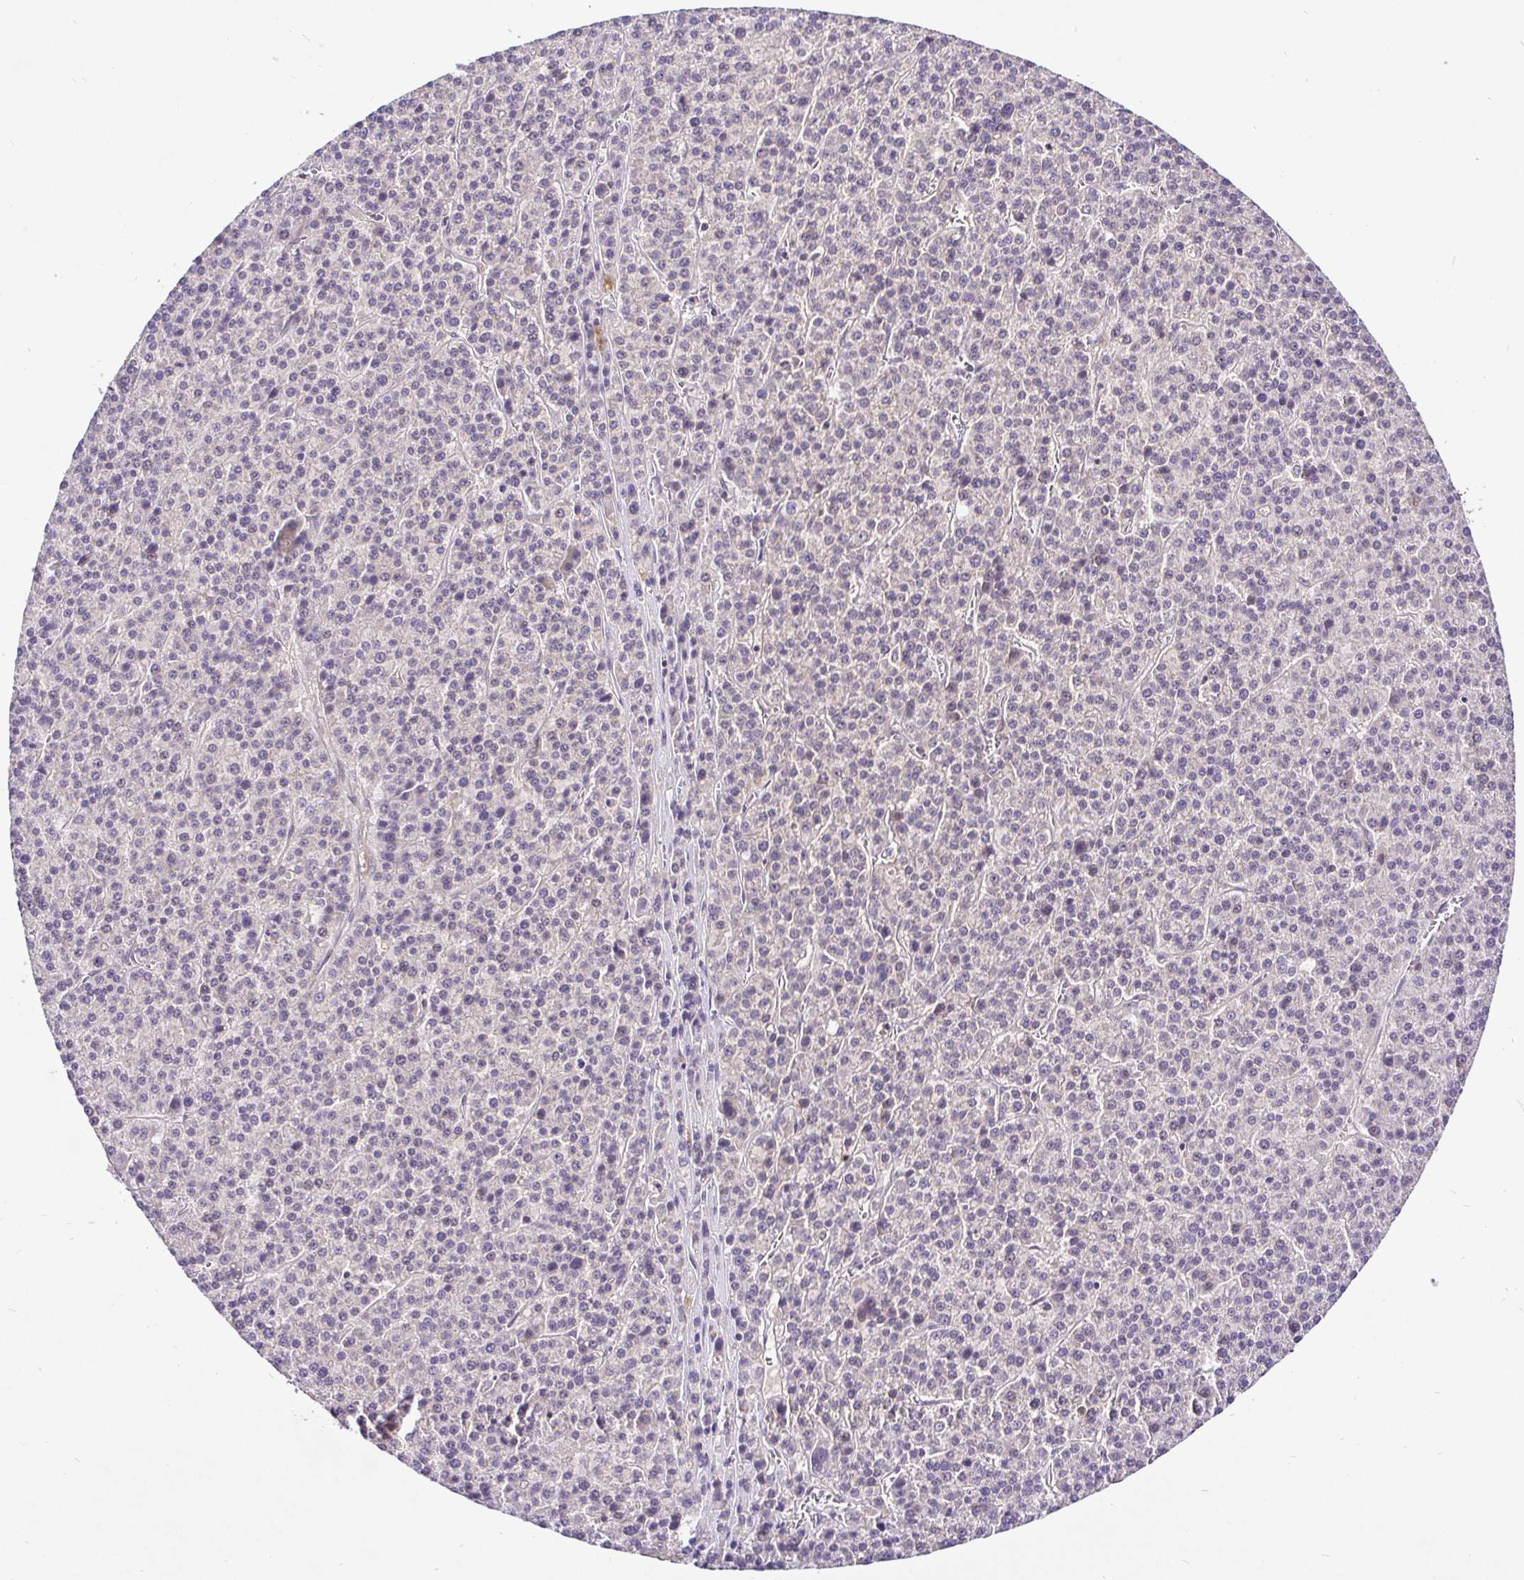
{"staining": {"intensity": "negative", "quantity": "none", "location": "none"}, "tissue": "liver cancer", "cell_type": "Tumor cells", "image_type": "cancer", "snomed": [{"axis": "morphology", "description": "Carcinoma, Hepatocellular, NOS"}, {"axis": "topography", "description": "Liver"}], "caption": "Immunohistochemistry (IHC) of liver cancer (hepatocellular carcinoma) reveals no staining in tumor cells.", "gene": "UBE2M", "patient": {"sex": "female", "age": 58}}